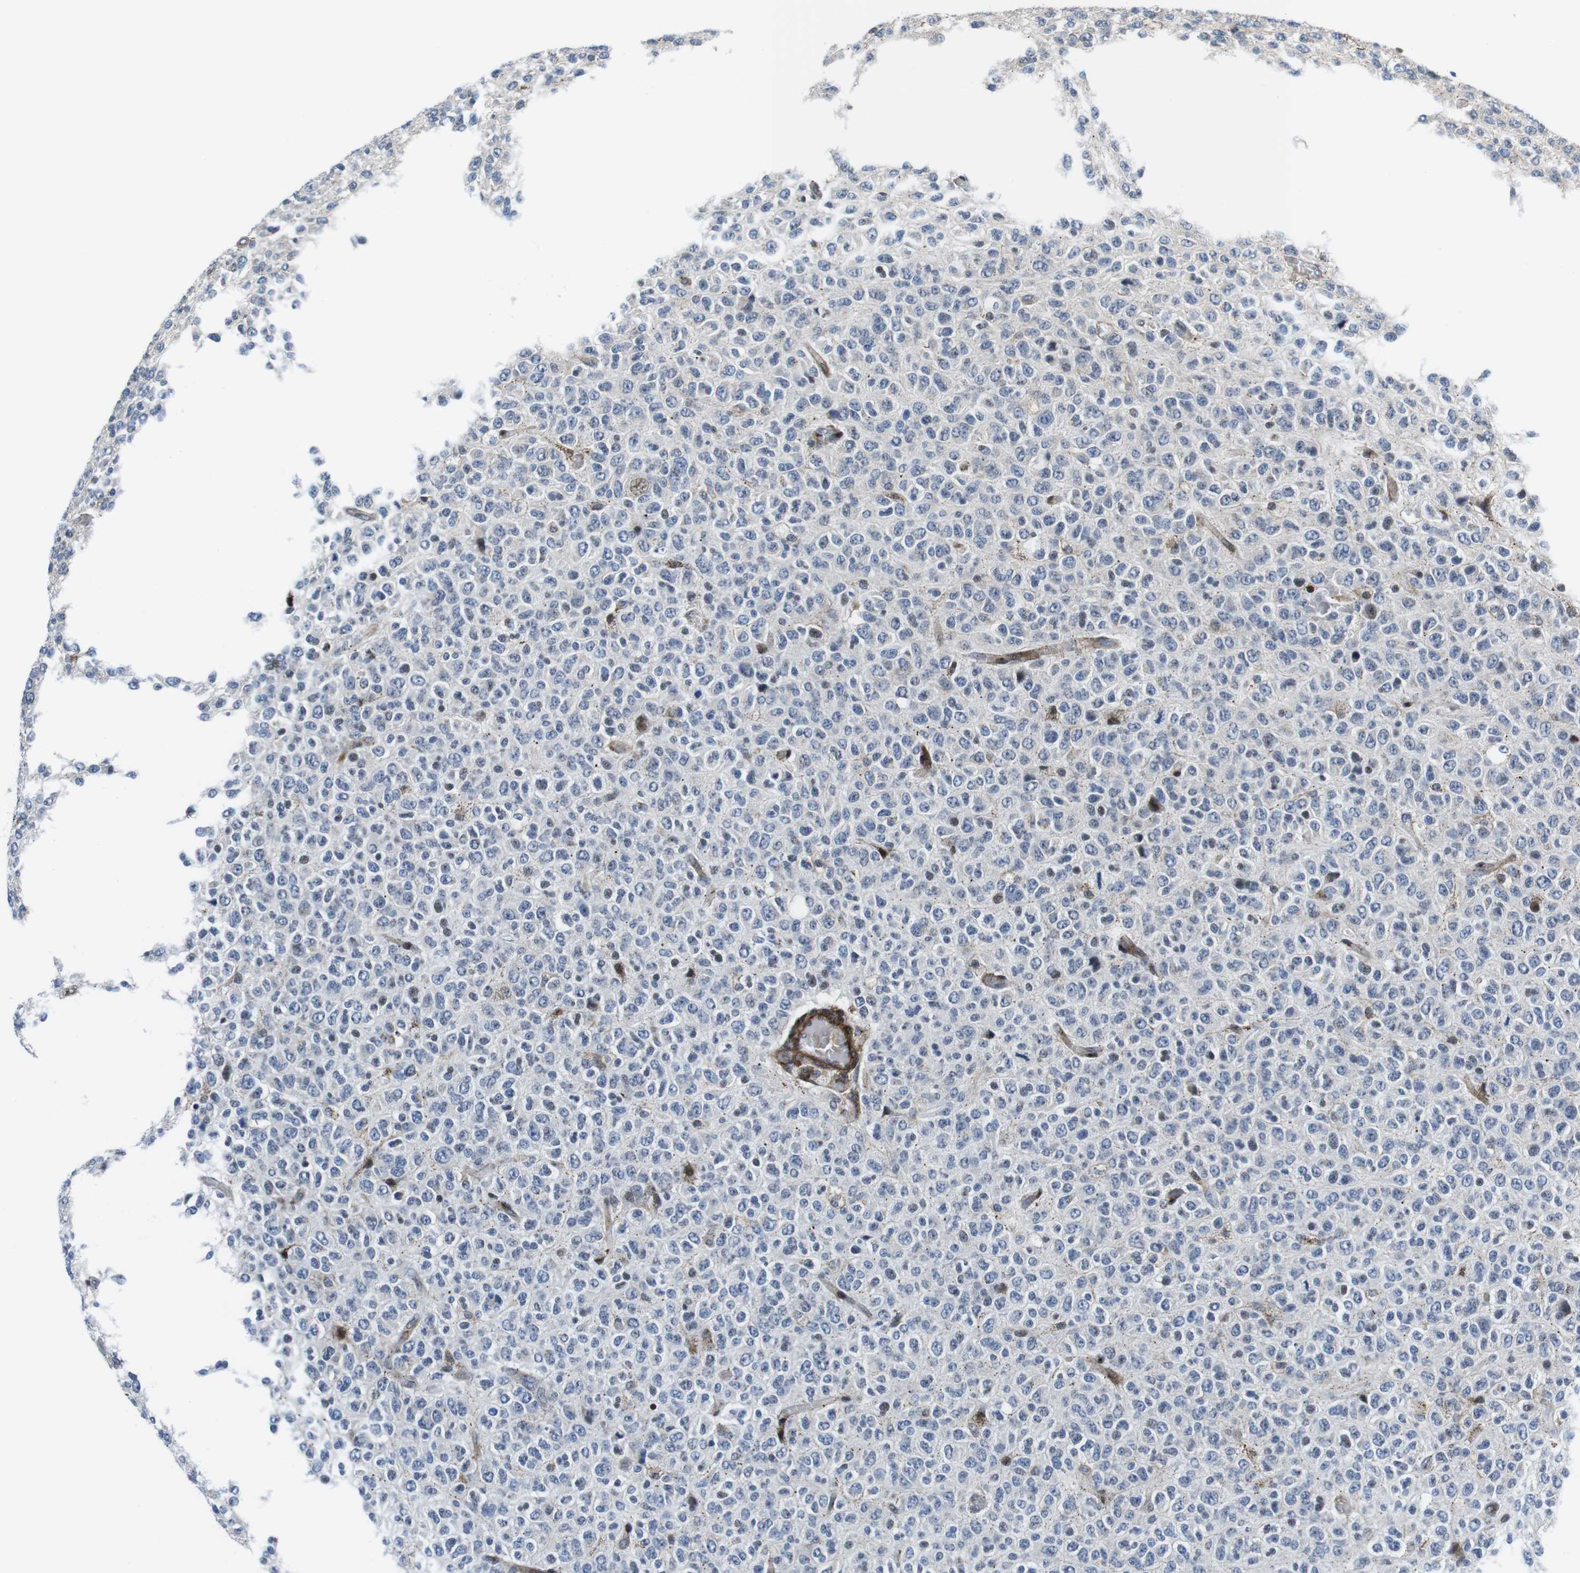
{"staining": {"intensity": "negative", "quantity": "none", "location": "none"}, "tissue": "glioma", "cell_type": "Tumor cells", "image_type": "cancer", "snomed": [{"axis": "morphology", "description": "Glioma, malignant, High grade"}, {"axis": "topography", "description": "pancreas cauda"}], "caption": "Immunohistochemical staining of malignant glioma (high-grade) exhibits no significant expression in tumor cells.", "gene": "CUL7", "patient": {"sex": "male", "age": 60}}